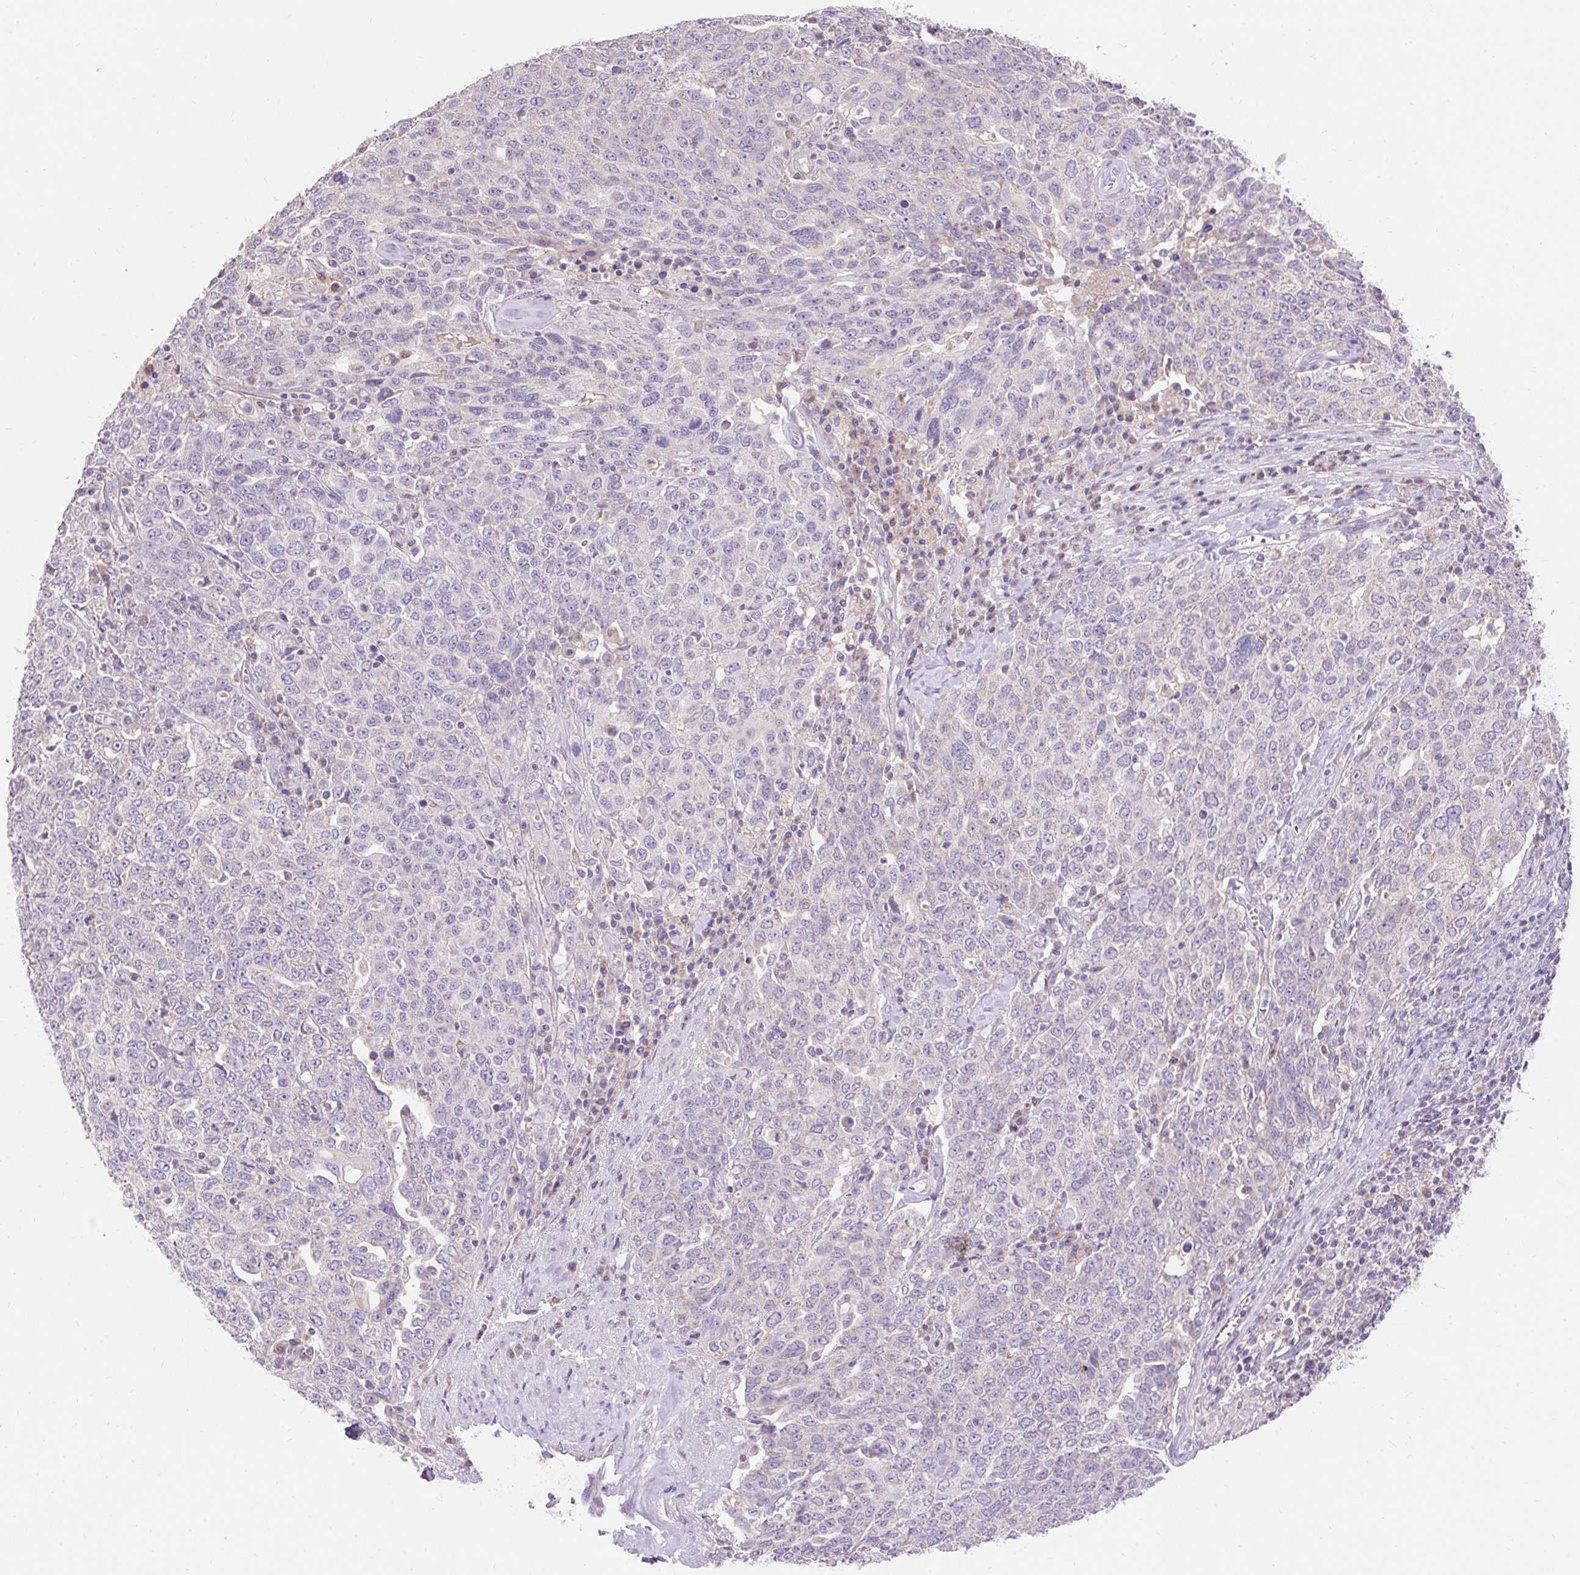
{"staining": {"intensity": "negative", "quantity": "none", "location": "none"}, "tissue": "ovarian cancer", "cell_type": "Tumor cells", "image_type": "cancer", "snomed": [{"axis": "morphology", "description": "Carcinoma, endometroid"}, {"axis": "topography", "description": "Ovary"}], "caption": "A micrograph of human endometroid carcinoma (ovarian) is negative for staining in tumor cells.", "gene": "PMAIP1", "patient": {"sex": "female", "age": 62}}